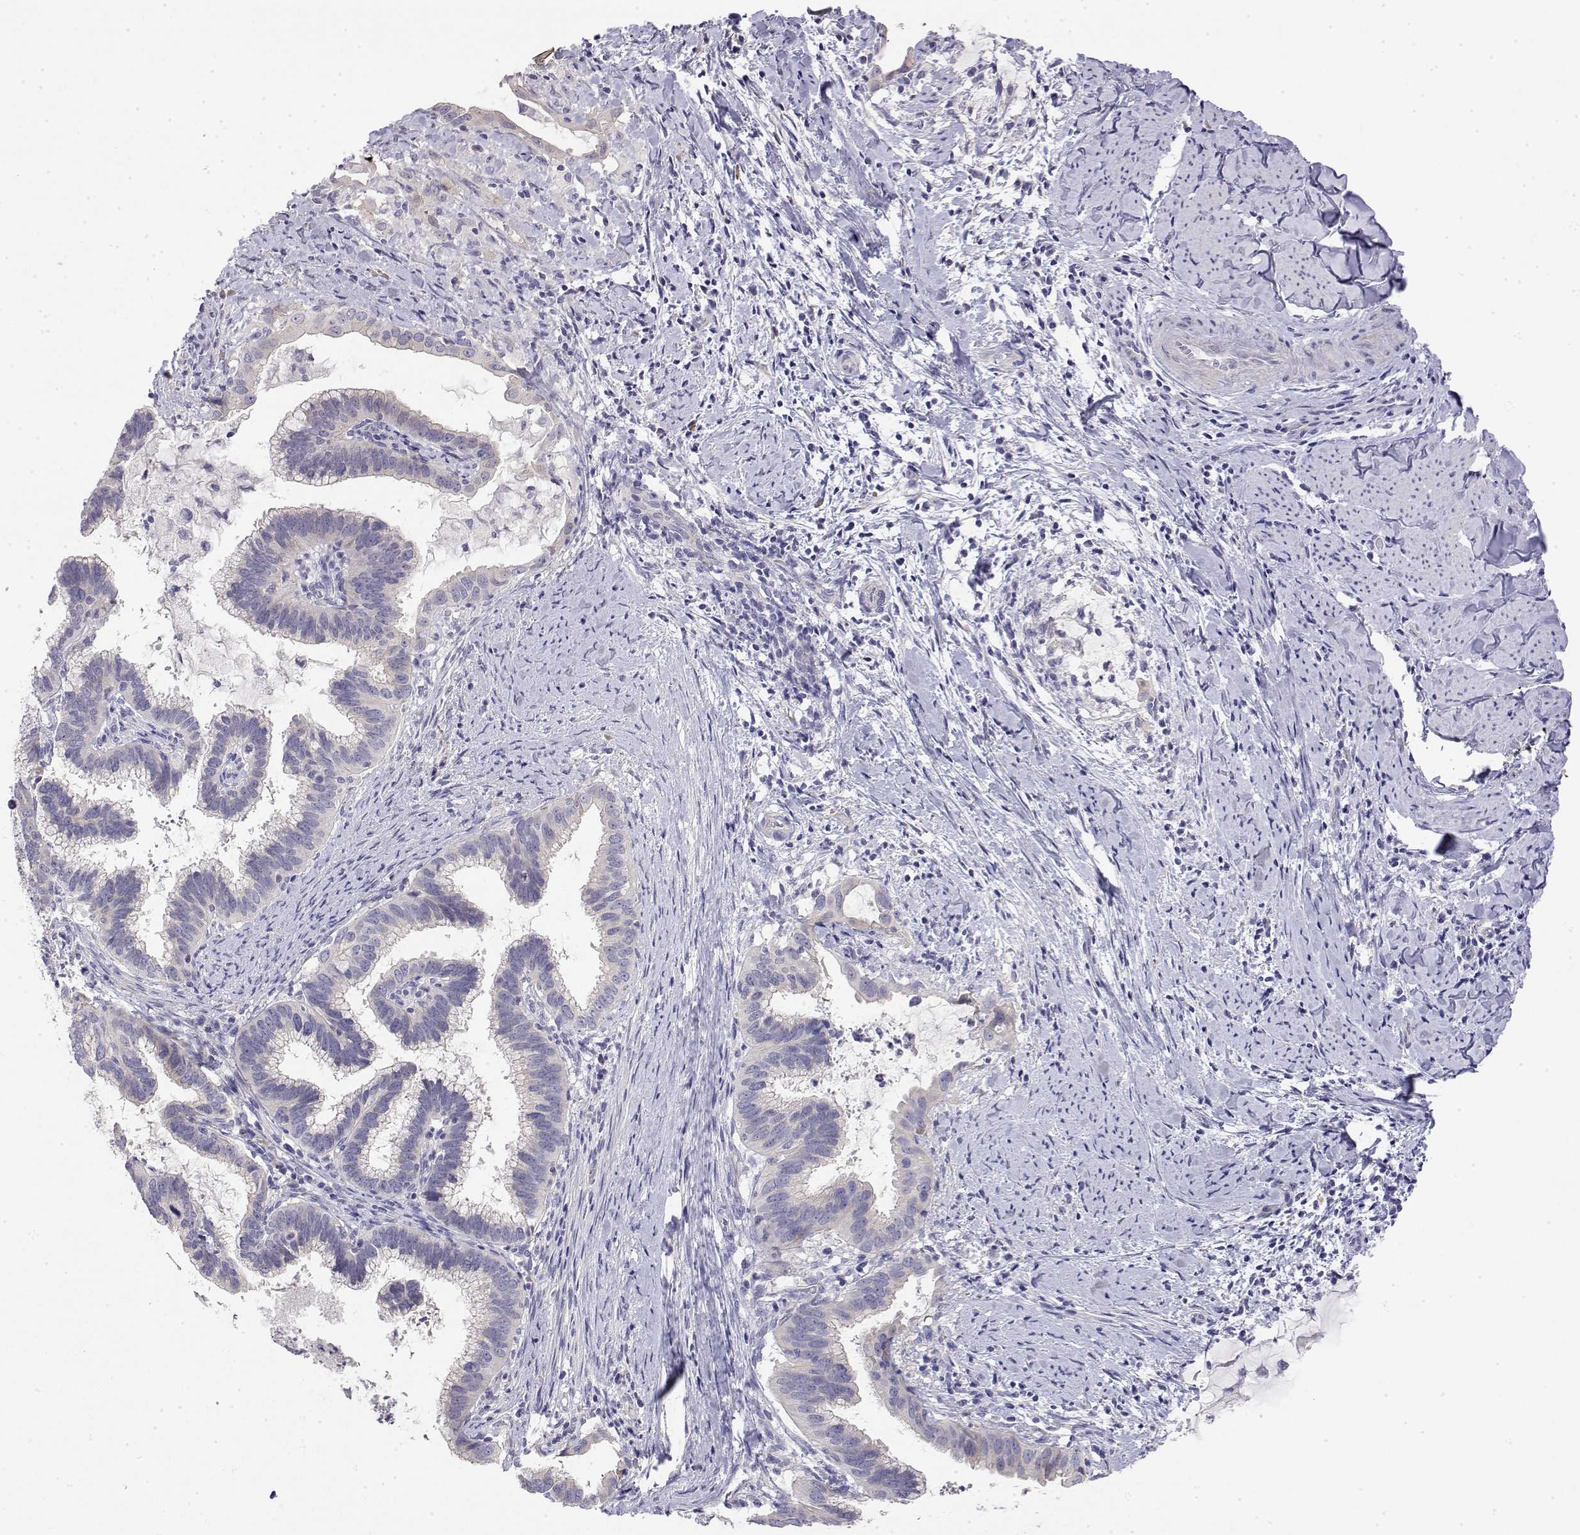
{"staining": {"intensity": "negative", "quantity": "none", "location": "none"}, "tissue": "cervical cancer", "cell_type": "Tumor cells", "image_type": "cancer", "snomed": [{"axis": "morphology", "description": "Adenocarcinoma, NOS"}, {"axis": "topography", "description": "Cervix"}], "caption": "IHC photomicrograph of neoplastic tissue: cervical adenocarcinoma stained with DAB (3,3'-diaminobenzidine) shows no significant protein positivity in tumor cells.", "gene": "LY6D", "patient": {"sex": "female", "age": 61}}